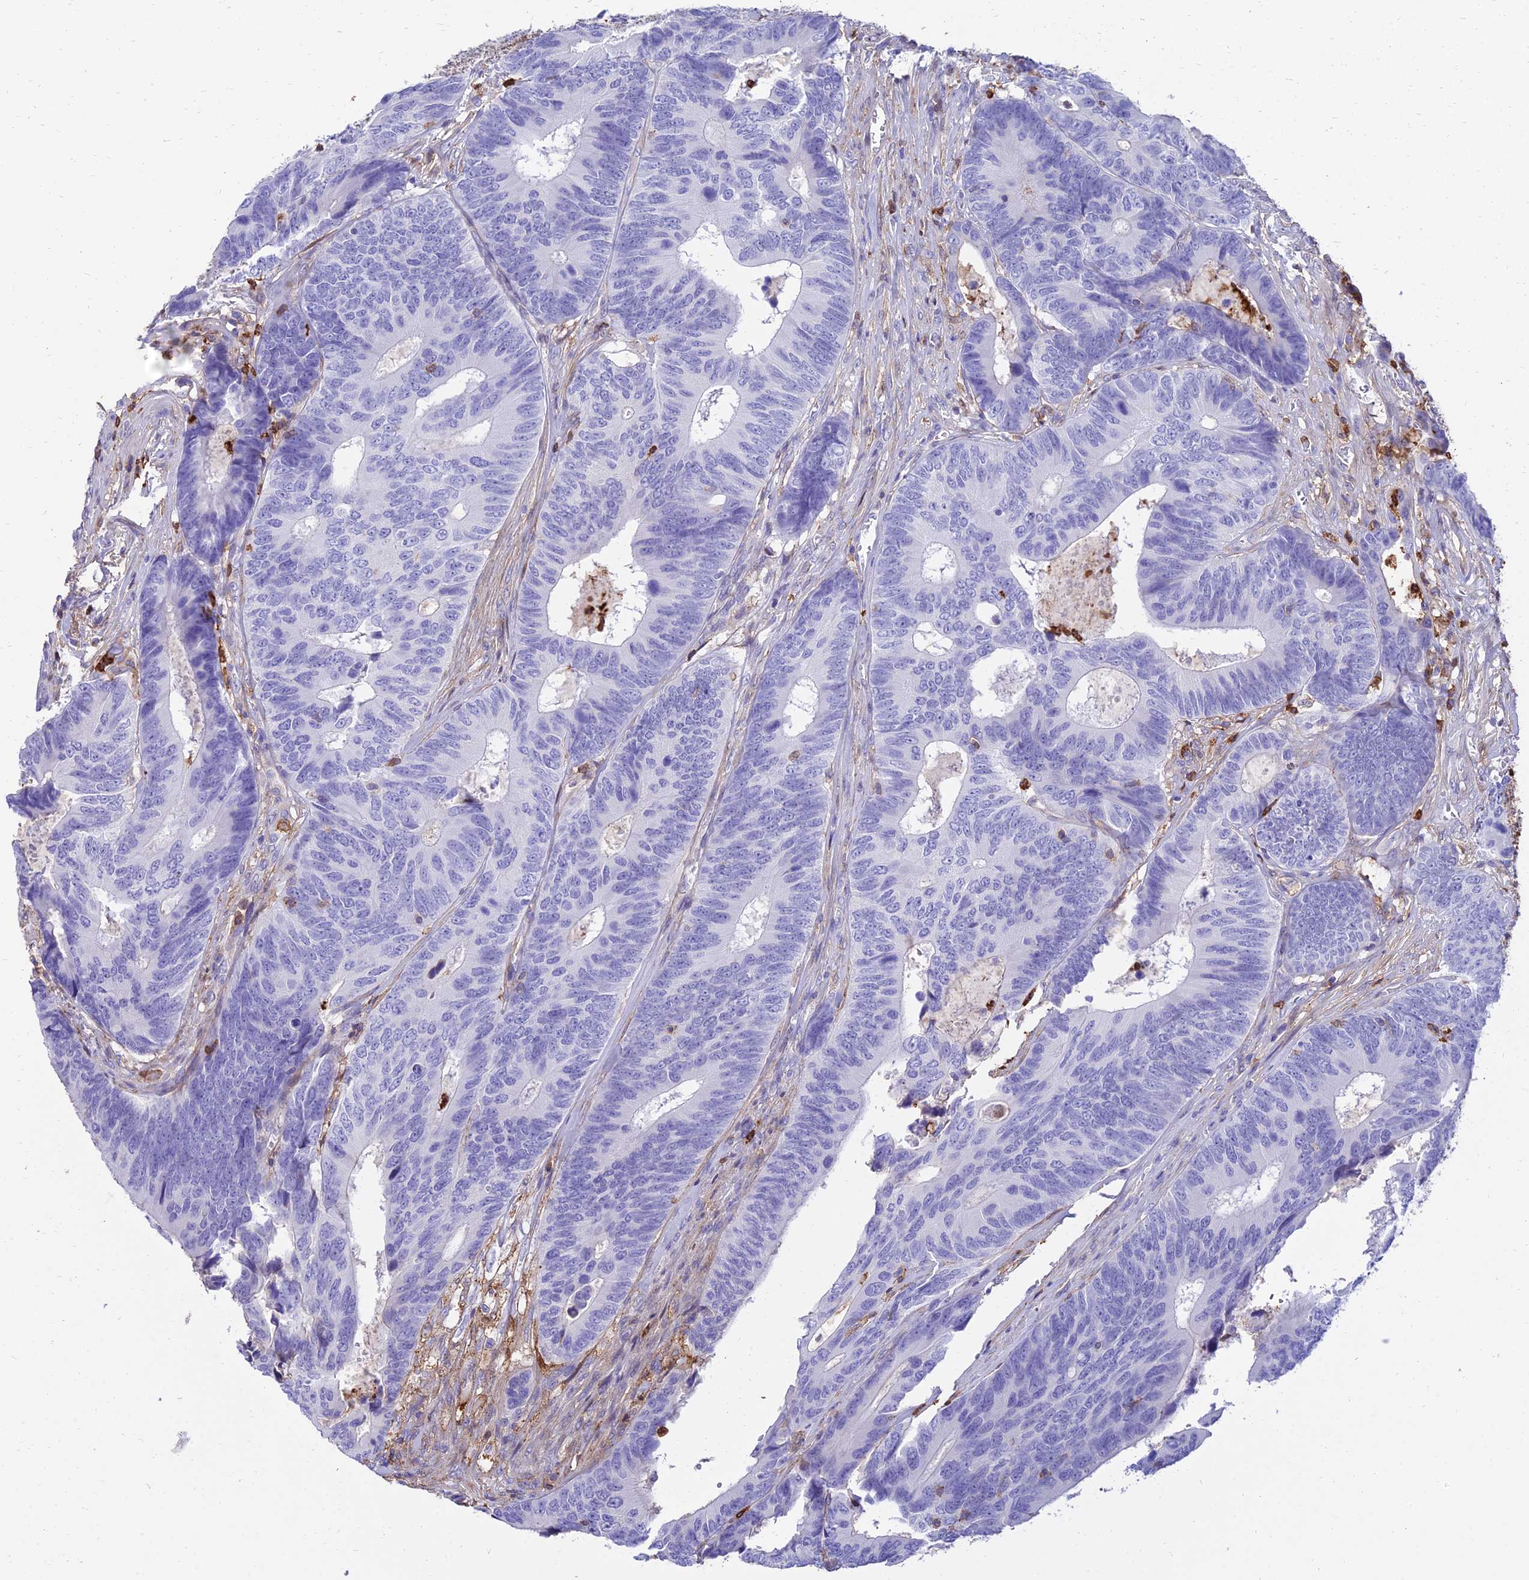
{"staining": {"intensity": "negative", "quantity": "none", "location": "none"}, "tissue": "colorectal cancer", "cell_type": "Tumor cells", "image_type": "cancer", "snomed": [{"axis": "morphology", "description": "Adenocarcinoma, NOS"}, {"axis": "topography", "description": "Colon"}], "caption": "This photomicrograph is of colorectal cancer stained with immunohistochemistry (IHC) to label a protein in brown with the nuclei are counter-stained blue. There is no positivity in tumor cells. Nuclei are stained in blue.", "gene": "SREK1IP1", "patient": {"sex": "male", "age": 87}}